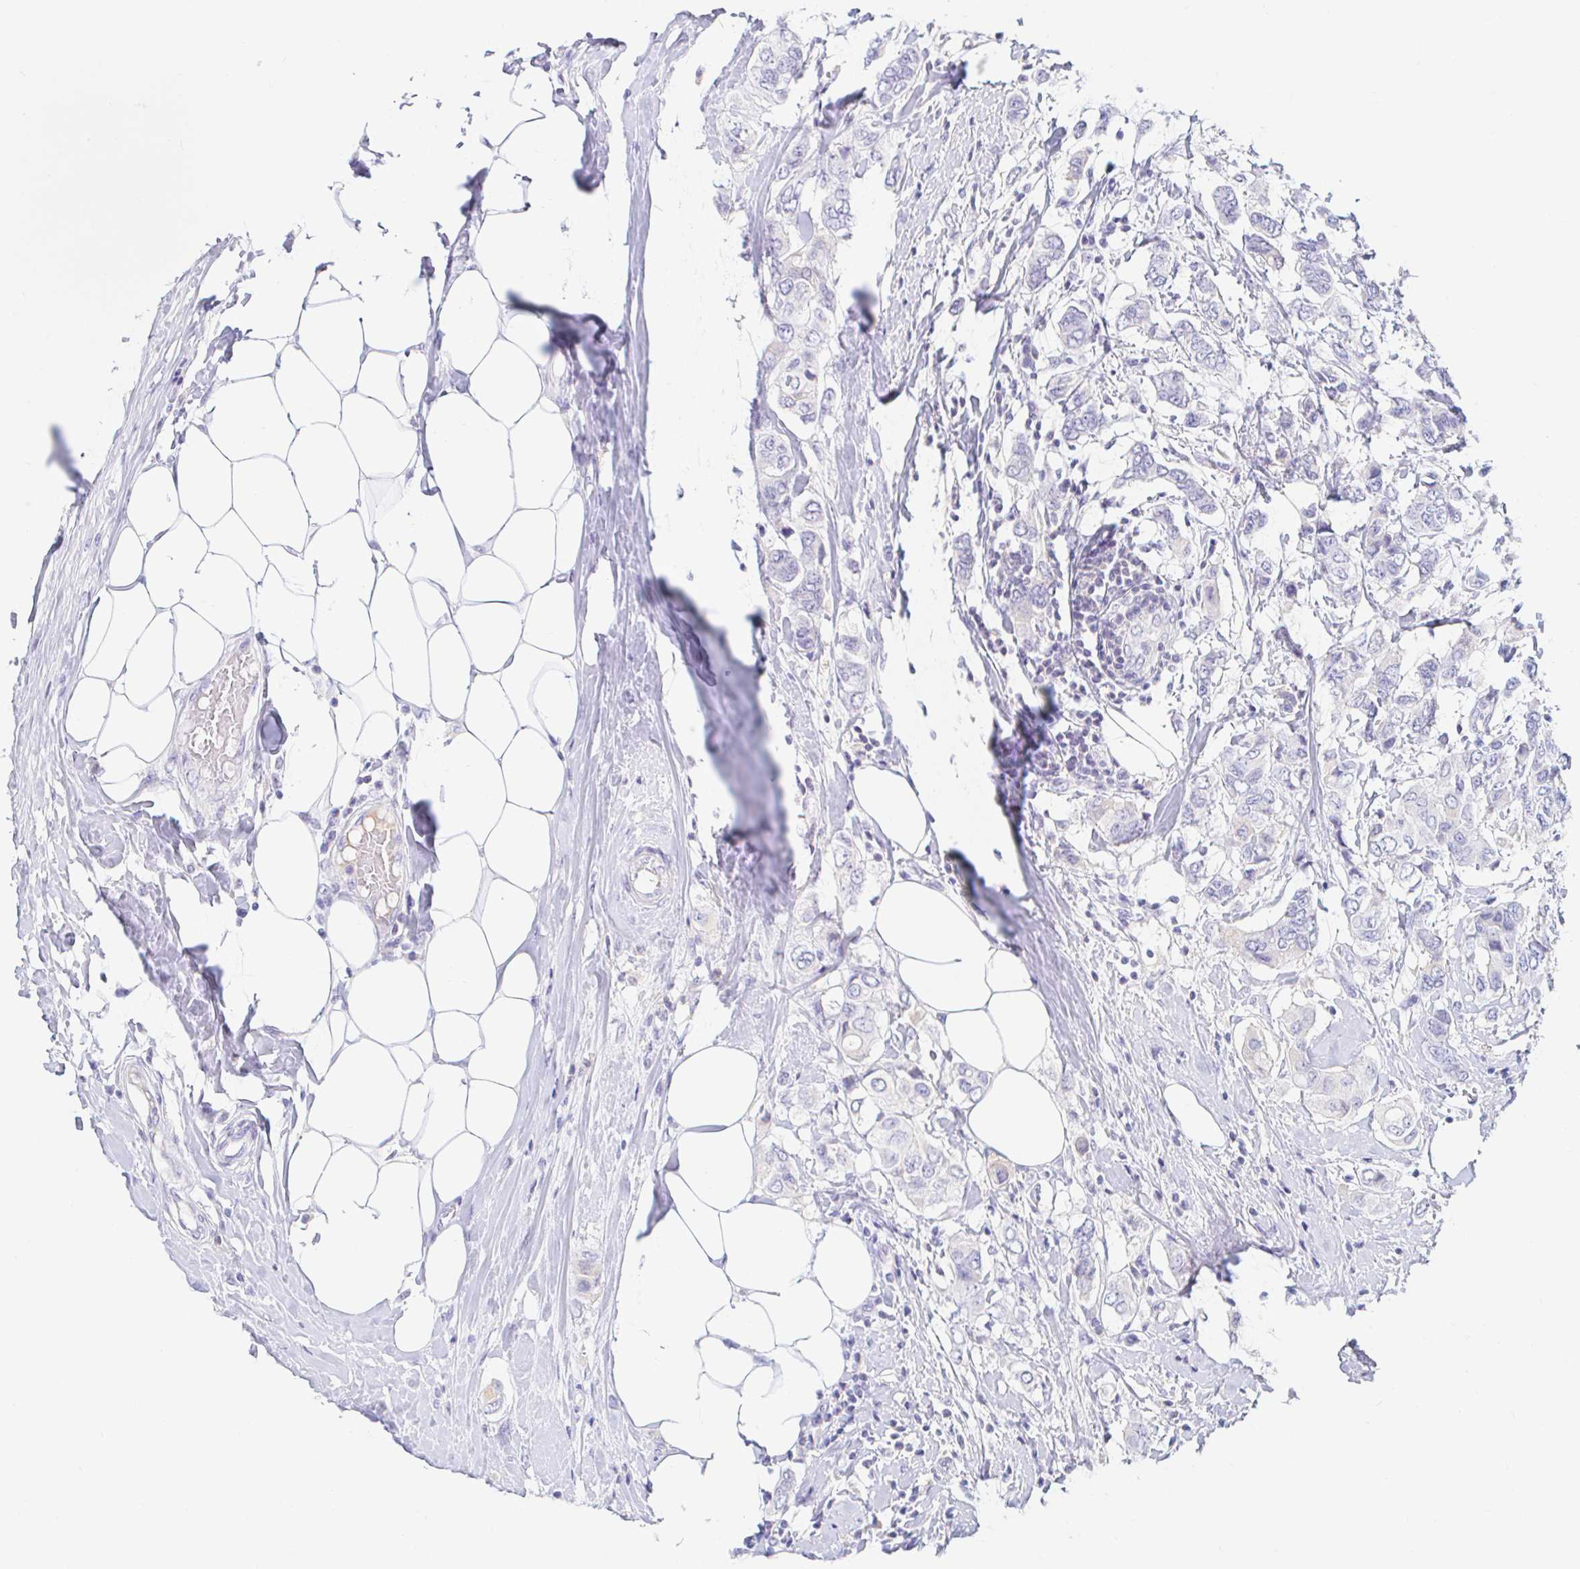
{"staining": {"intensity": "negative", "quantity": "none", "location": "none"}, "tissue": "breast cancer", "cell_type": "Tumor cells", "image_type": "cancer", "snomed": [{"axis": "morphology", "description": "Lobular carcinoma"}, {"axis": "topography", "description": "Breast"}], "caption": "Tumor cells show no significant expression in breast cancer.", "gene": "TEX44", "patient": {"sex": "female", "age": 51}}